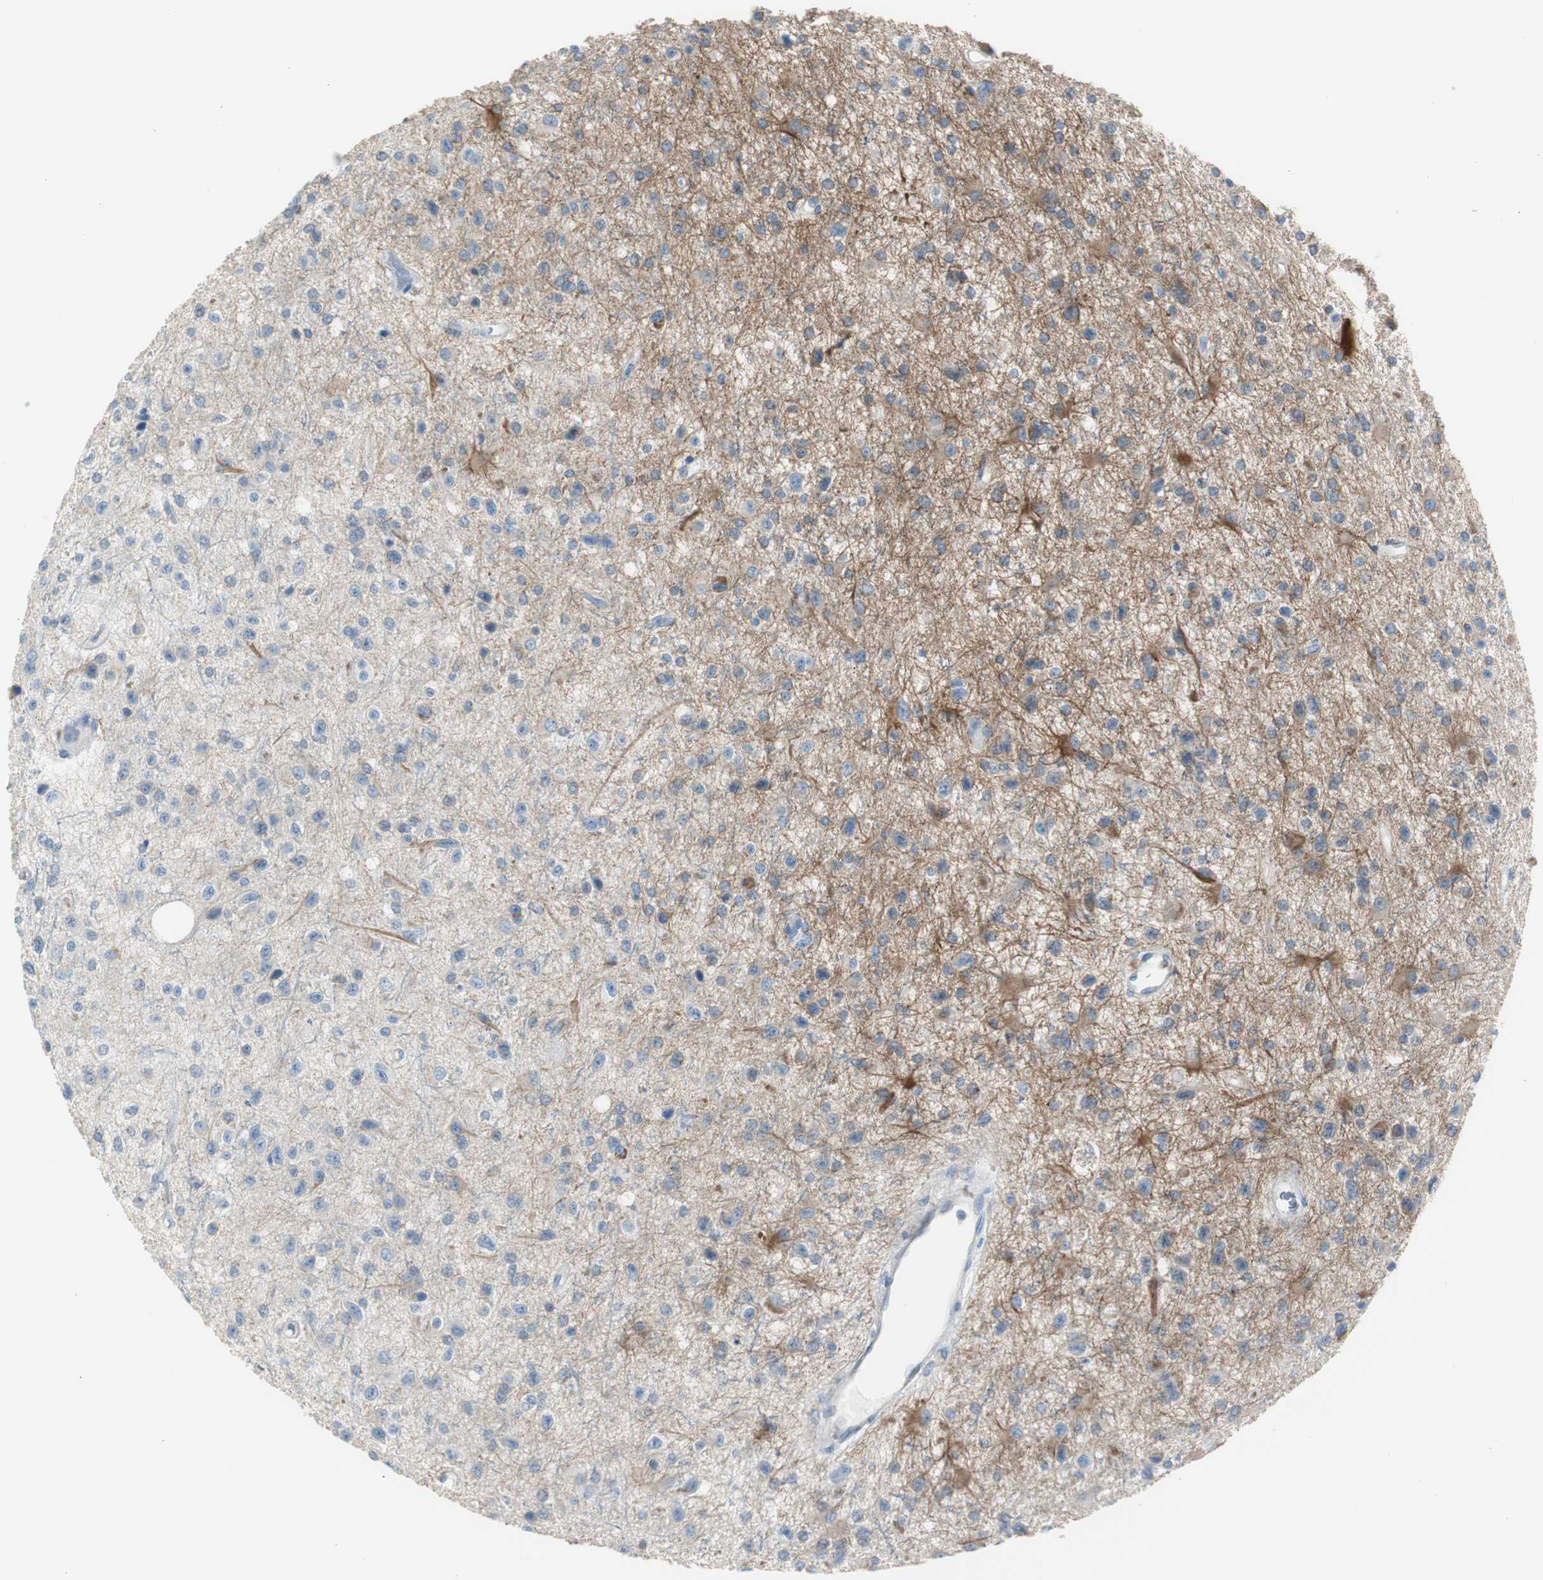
{"staining": {"intensity": "moderate", "quantity": "25%-75%", "location": "cytoplasmic/membranous"}, "tissue": "glioma", "cell_type": "Tumor cells", "image_type": "cancer", "snomed": [{"axis": "morphology", "description": "Glioma, malignant, Low grade"}, {"axis": "topography", "description": "Brain"}], "caption": "Immunohistochemistry photomicrograph of neoplastic tissue: human glioma stained using IHC reveals medium levels of moderate protein expression localized specifically in the cytoplasmic/membranous of tumor cells, appearing as a cytoplasmic/membranous brown color.", "gene": "RPS12", "patient": {"sex": "male", "age": 58}}